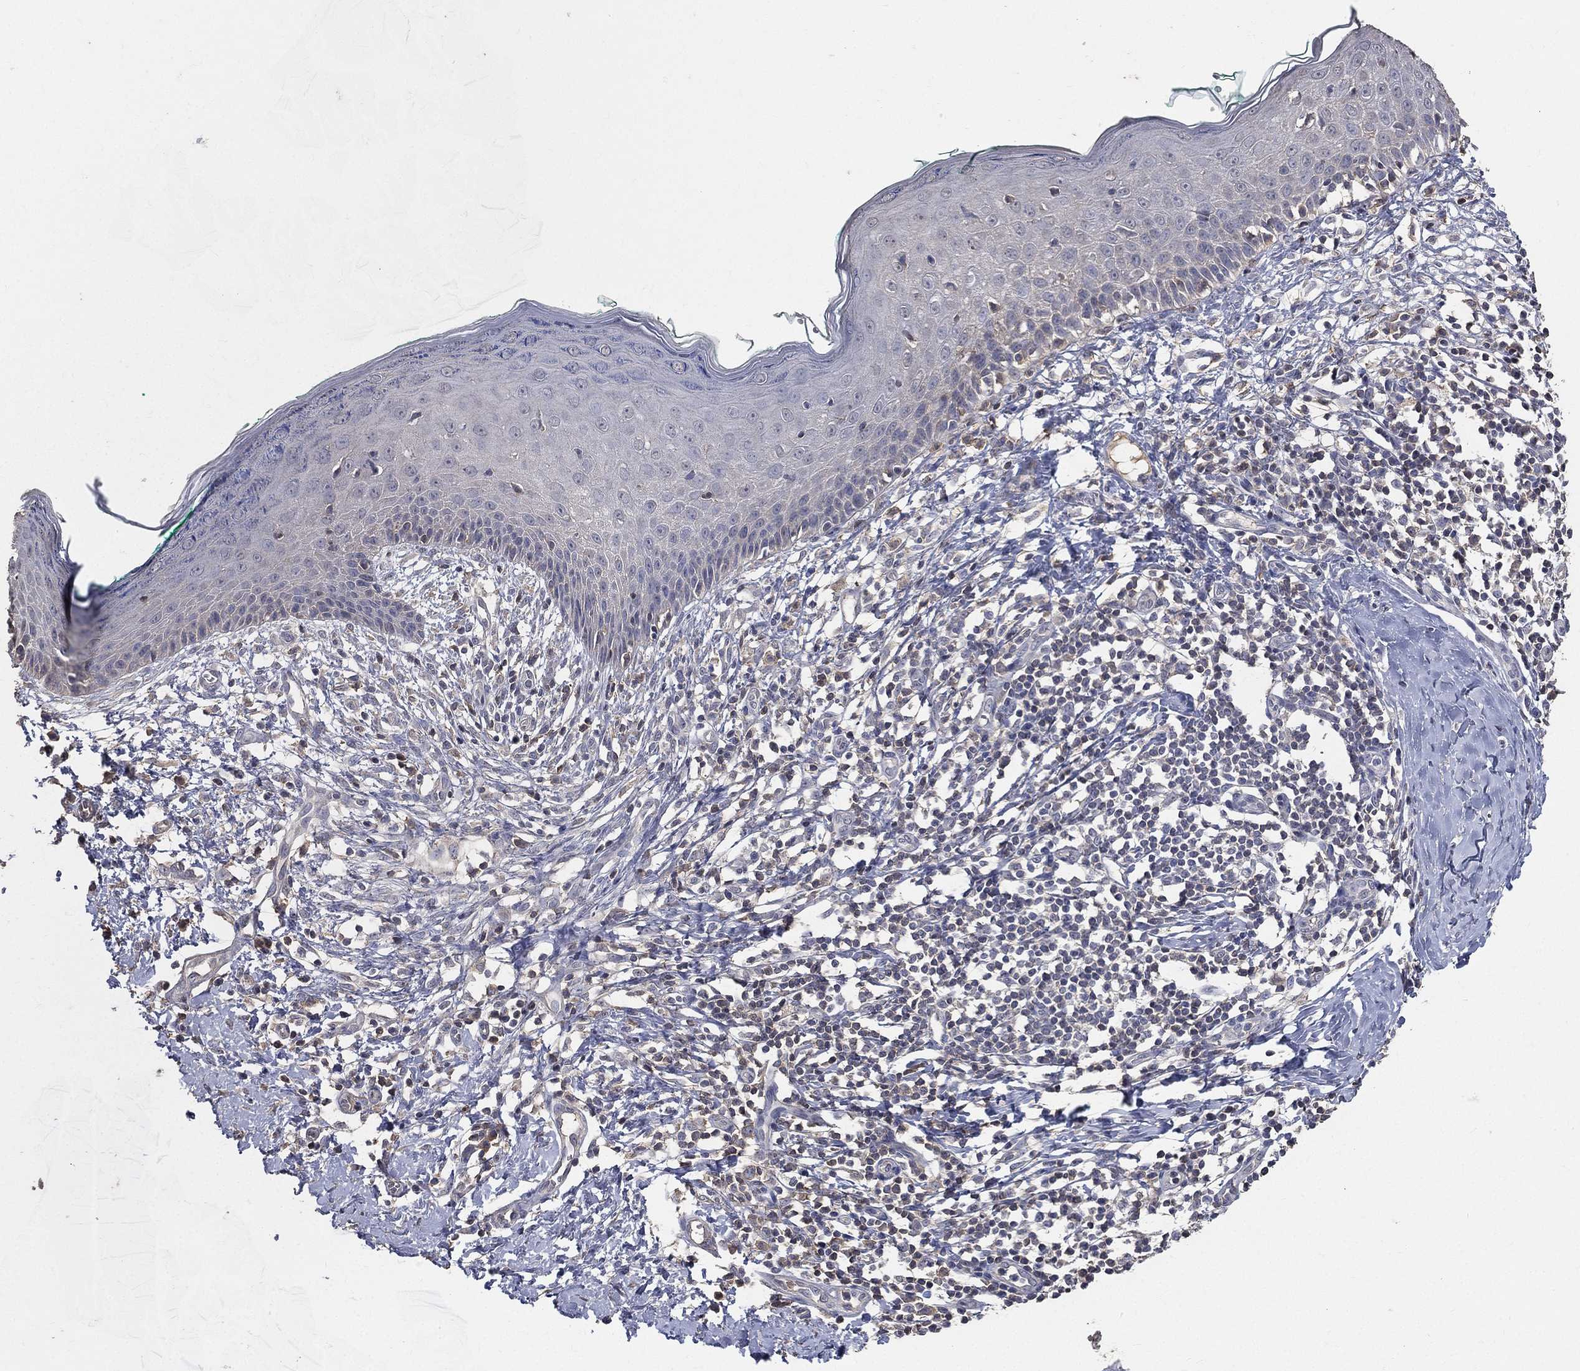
{"staining": {"intensity": "negative", "quantity": "none", "location": "none"}, "tissue": "skin", "cell_type": "Fibroblasts", "image_type": "normal", "snomed": [{"axis": "morphology", "description": "Normal tissue, NOS"}, {"axis": "morphology", "description": "Basal cell carcinoma"}, {"axis": "topography", "description": "Skin"}], "caption": "Protein analysis of benign skin reveals no significant positivity in fibroblasts.", "gene": "SNAP25", "patient": {"sex": "male", "age": 33}}